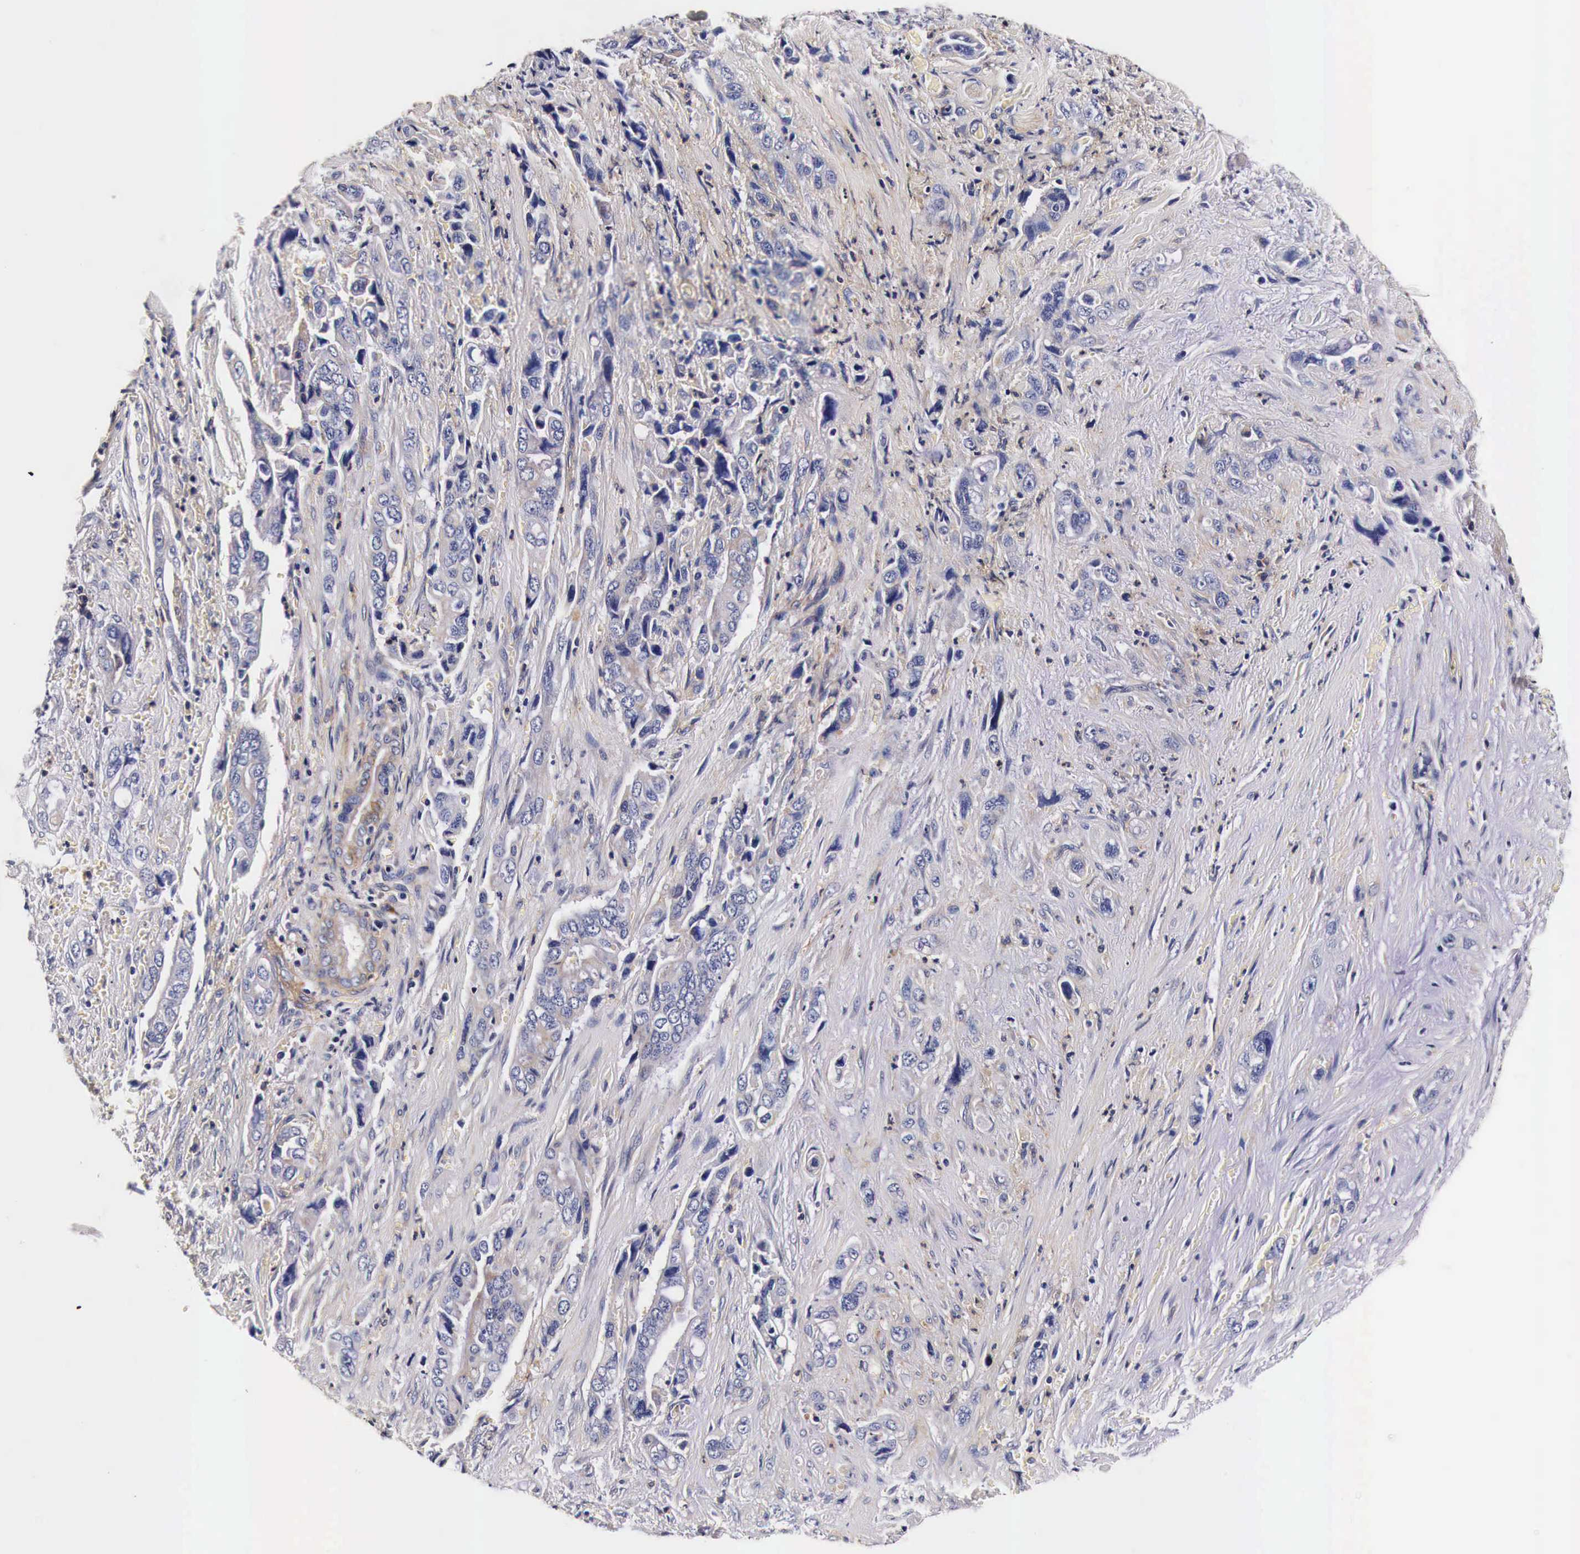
{"staining": {"intensity": "weak", "quantity": "25%-75%", "location": "cytoplasmic/membranous"}, "tissue": "pancreatic cancer", "cell_type": "Tumor cells", "image_type": "cancer", "snomed": [{"axis": "morphology", "description": "Adenocarcinoma, NOS"}, {"axis": "topography", "description": "Pancreas"}], "caption": "Immunohistochemical staining of human pancreatic cancer demonstrates low levels of weak cytoplasmic/membranous protein expression in about 25%-75% of tumor cells.", "gene": "RP2", "patient": {"sex": "male", "age": 69}}